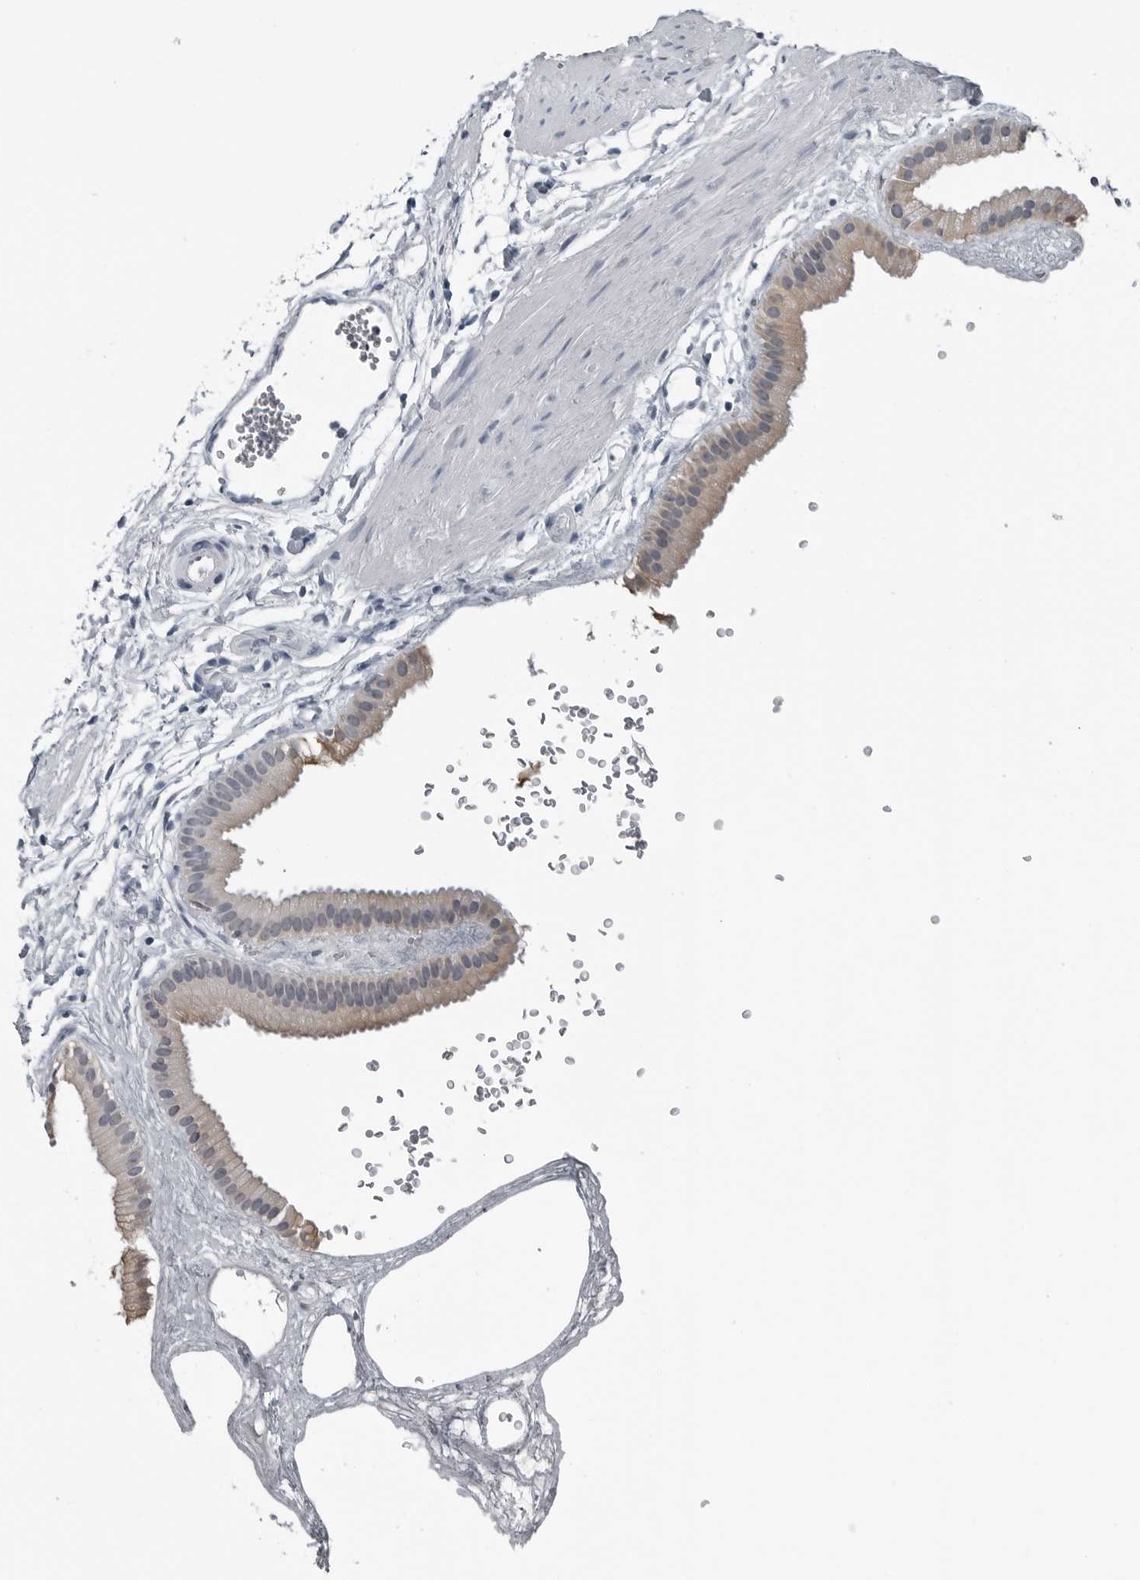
{"staining": {"intensity": "weak", "quantity": "25%-75%", "location": "cytoplasmic/membranous"}, "tissue": "gallbladder", "cell_type": "Glandular cells", "image_type": "normal", "snomed": [{"axis": "morphology", "description": "Normal tissue, NOS"}, {"axis": "topography", "description": "Gallbladder"}], "caption": "Glandular cells demonstrate low levels of weak cytoplasmic/membranous staining in approximately 25%-75% of cells in normal human gallbladder.", "gene": "SPINK1", "patient": {"sex": "female", "age": 64}}